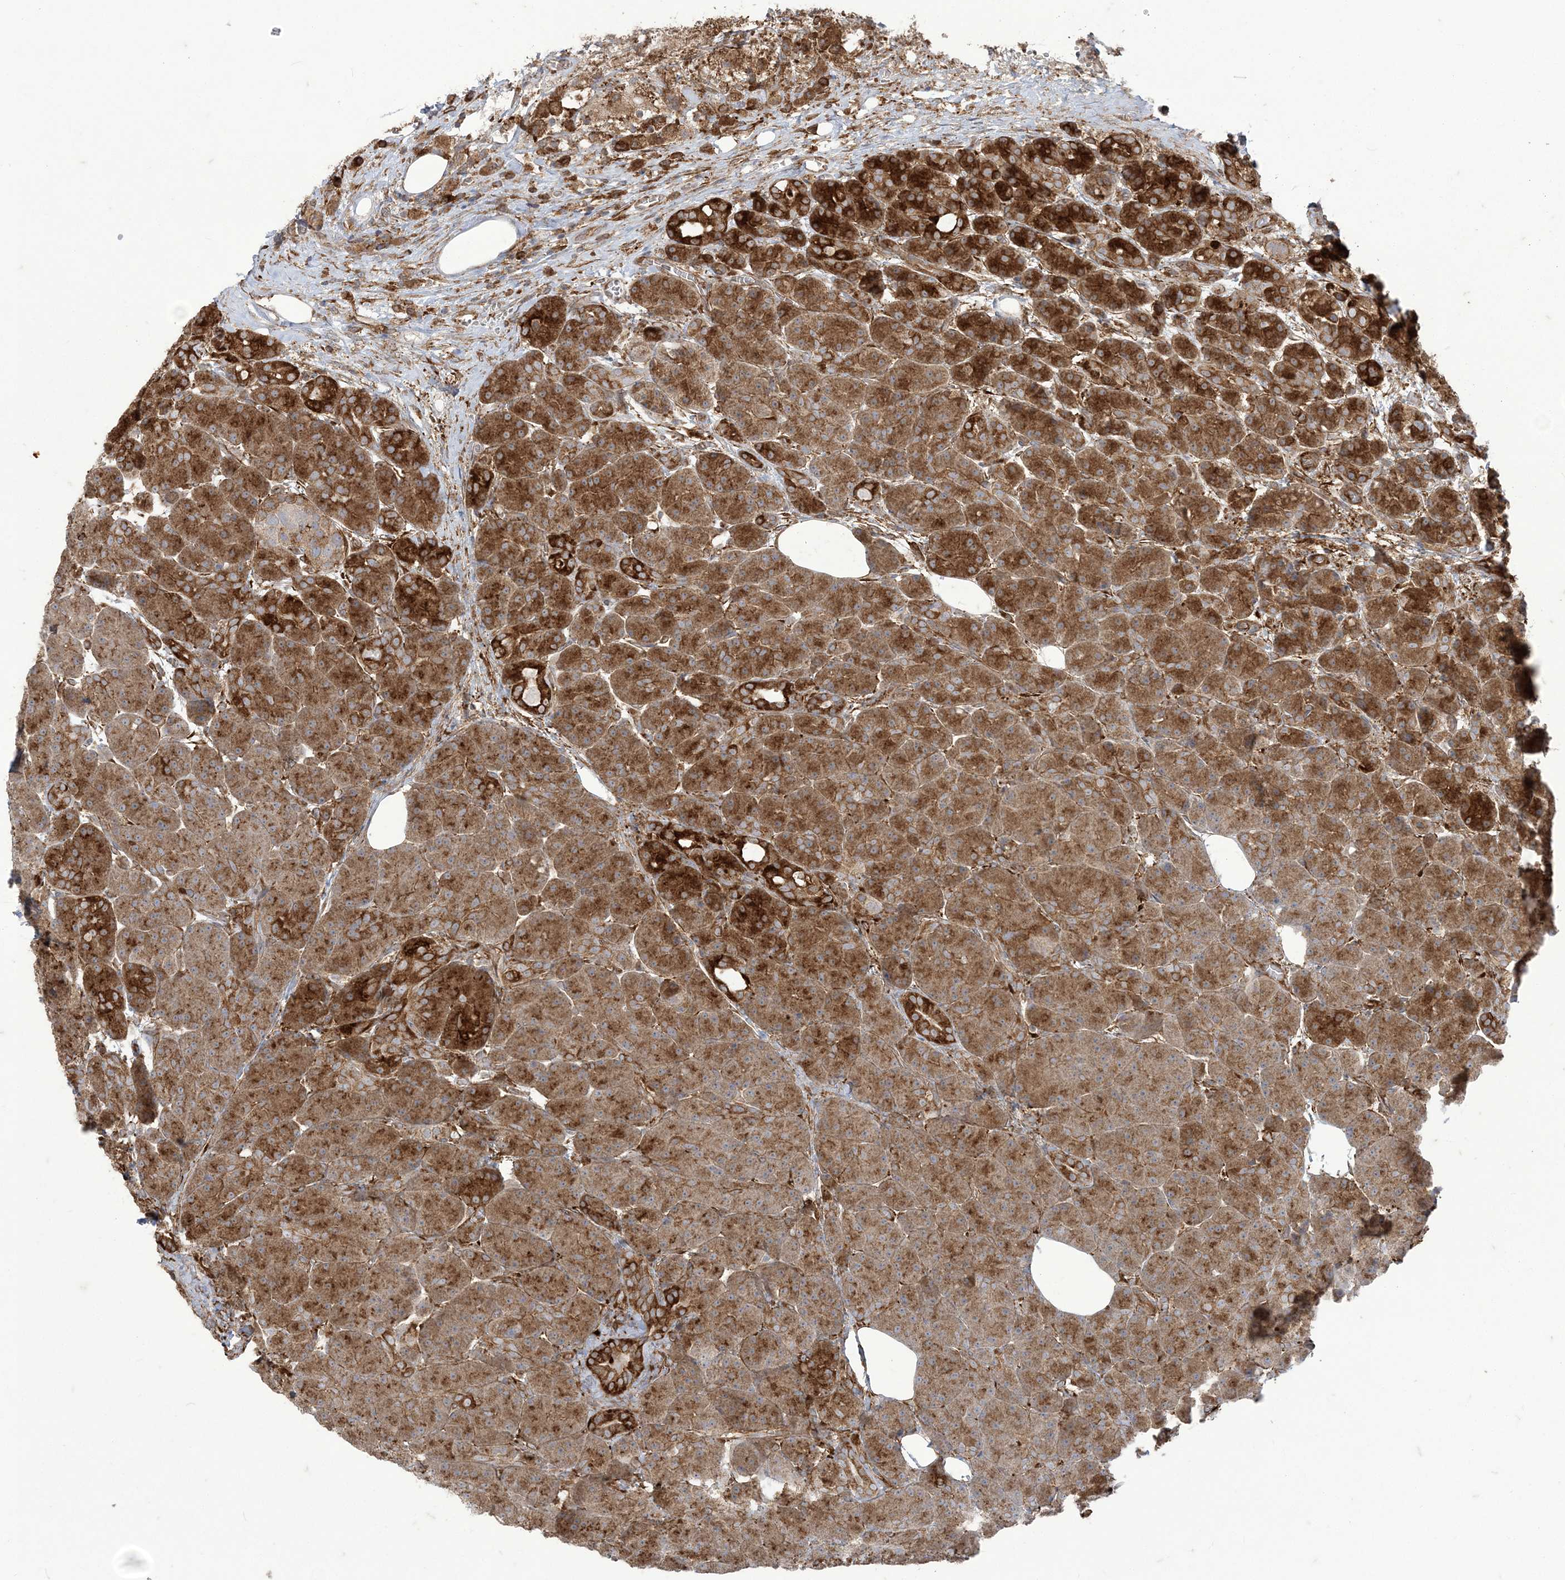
{"staining": {"intensity": "moderate", "quantity": ">75%", "location": "cytoplasmic/membranous"}, "tissue": "pancreas", "cell_type": "Exocrine glandular cells", "image_type": "normal", "snomed": [{"axis": "morphology", "description": "Normal tissue, NOS"}, {"axis": "topography", "description": "Pancreas"}], "caption": "Protein expression analysis of normal pancreas reveals moderate cytoplasmic/membranous expression in about >75% of exocrine glandular cells. (Stains: DAB (3,3'-diaminobenzidine) in brown, nuclei in blue, Microscopy: brightfield microscopy at high magnification).", "gene": "DERL3", "patient": {"sex": "male", "age": 63}}